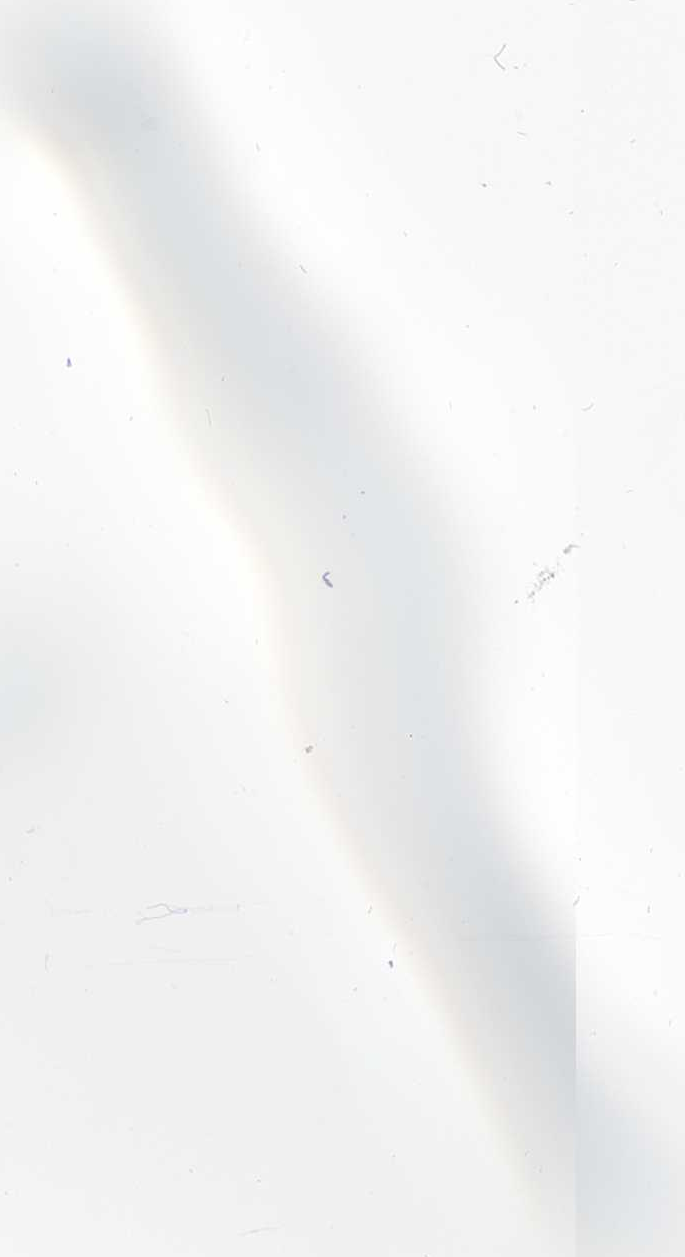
{"staining": {"intensity": "moderate", "quantity": ">75%", "location": "cytoplasmic/membranous,nuclear"}, "tissue": "nasopharynx", "cell_type": "Respiratory epithelial cells", "image_type": "normal", "snomed": [{"axis": "morphology", "description": "Normal tissue, NOS"}, {"axis": "topography", "description": "Nasopharynx"}], "caption": "DAB immunohistochemical staining of benign human nasopharynx shows moderate cytoplasmic/membranous,nuclear protein expression in approximately >75% of respiratory epithelial cells. (Stains: DAB in brown, nuclei in blue, Microscopy: brightfield microscopy at high magnification).", "gene": "RABGGTA", "patient": {"sex": "male", "age": 82}}